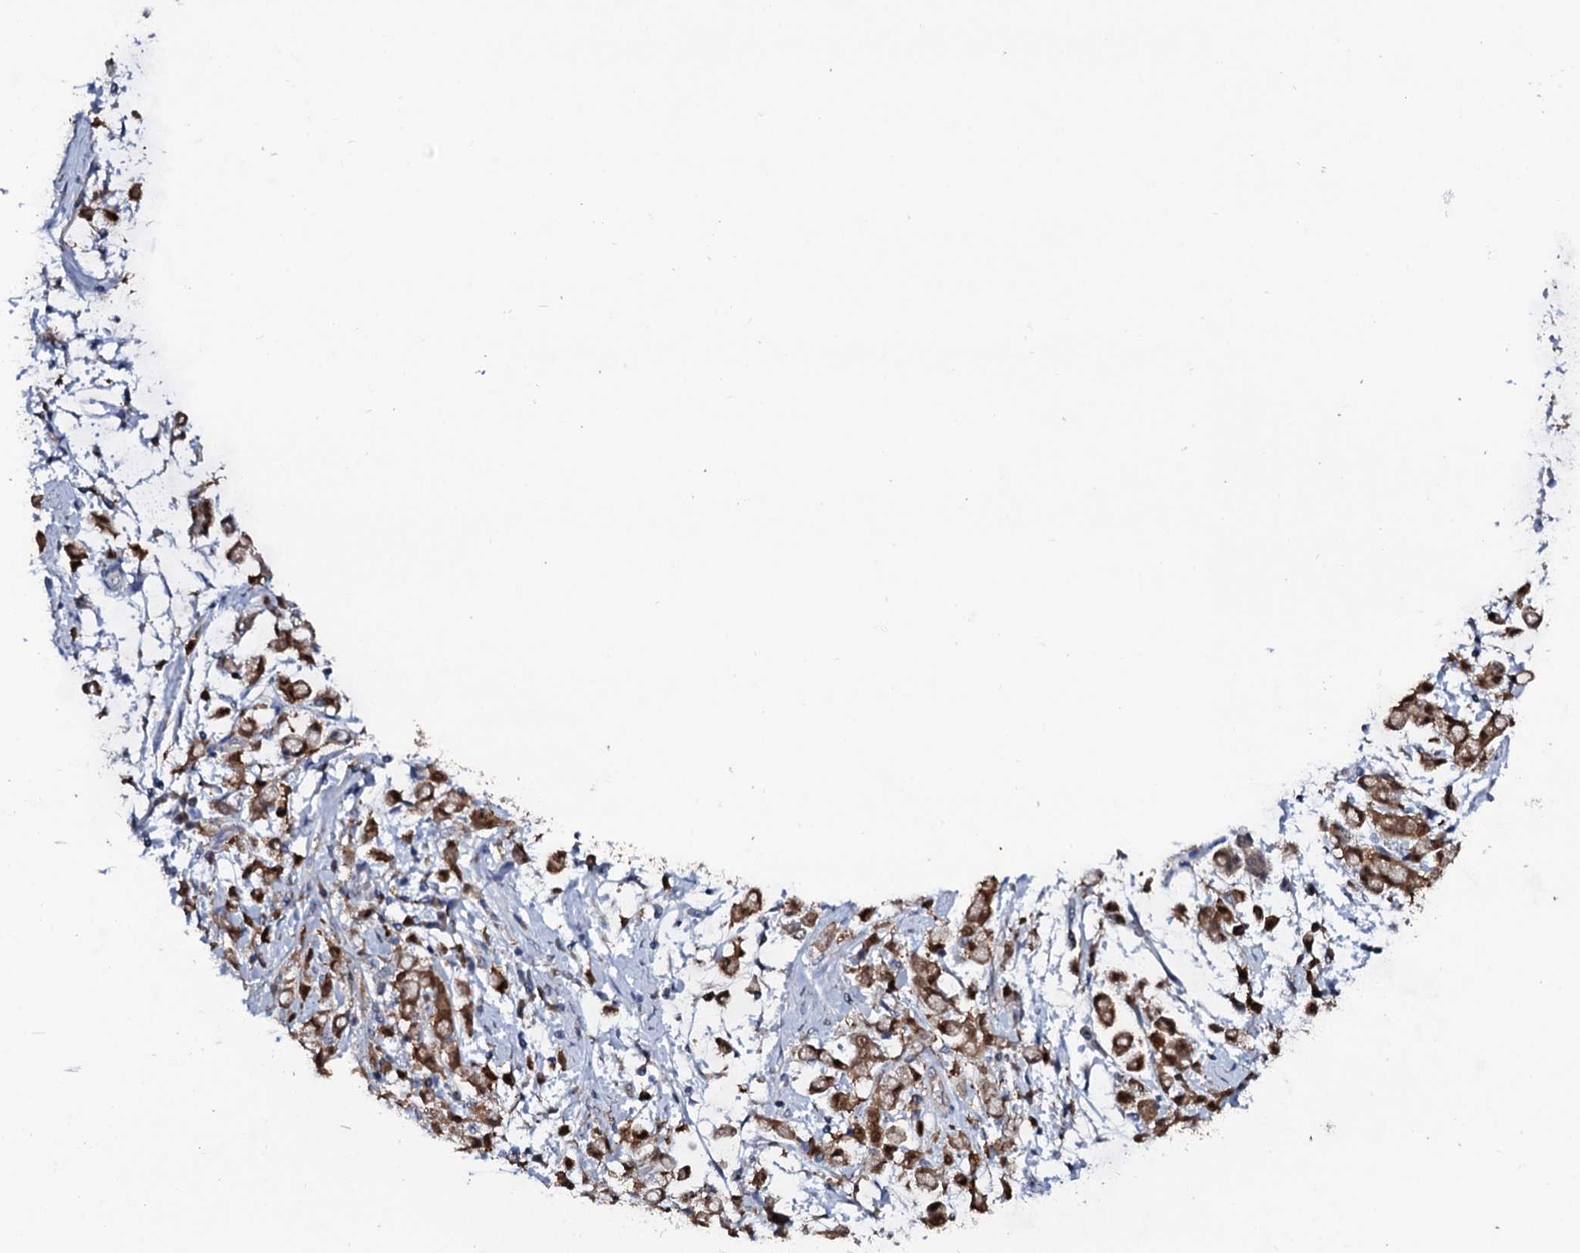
{"staining": {"intensity": "strong", "quantity": ">75%", "location": "cytoplasmic/membranous"}, "tissue": "stomach cancer", "cell_type": "Tumor cells", "image_type": "cancer", "snomed": [{"axis": "morphology", "description": "Adenocarcinoma, NOS"}, {"axis": "topography", "description": "Stomach"}], "caption": "This histopathology image displays adenocarcinoma (stomach) stained with immunohistochemistry to label a protein in brown. The cytoplasmic/membranous of tumor cells show strong positivity for the protein. Nuclei are counter-stained blue.", "gene": "CRYL1", "patient": {"sex": "female", "age": 60}}